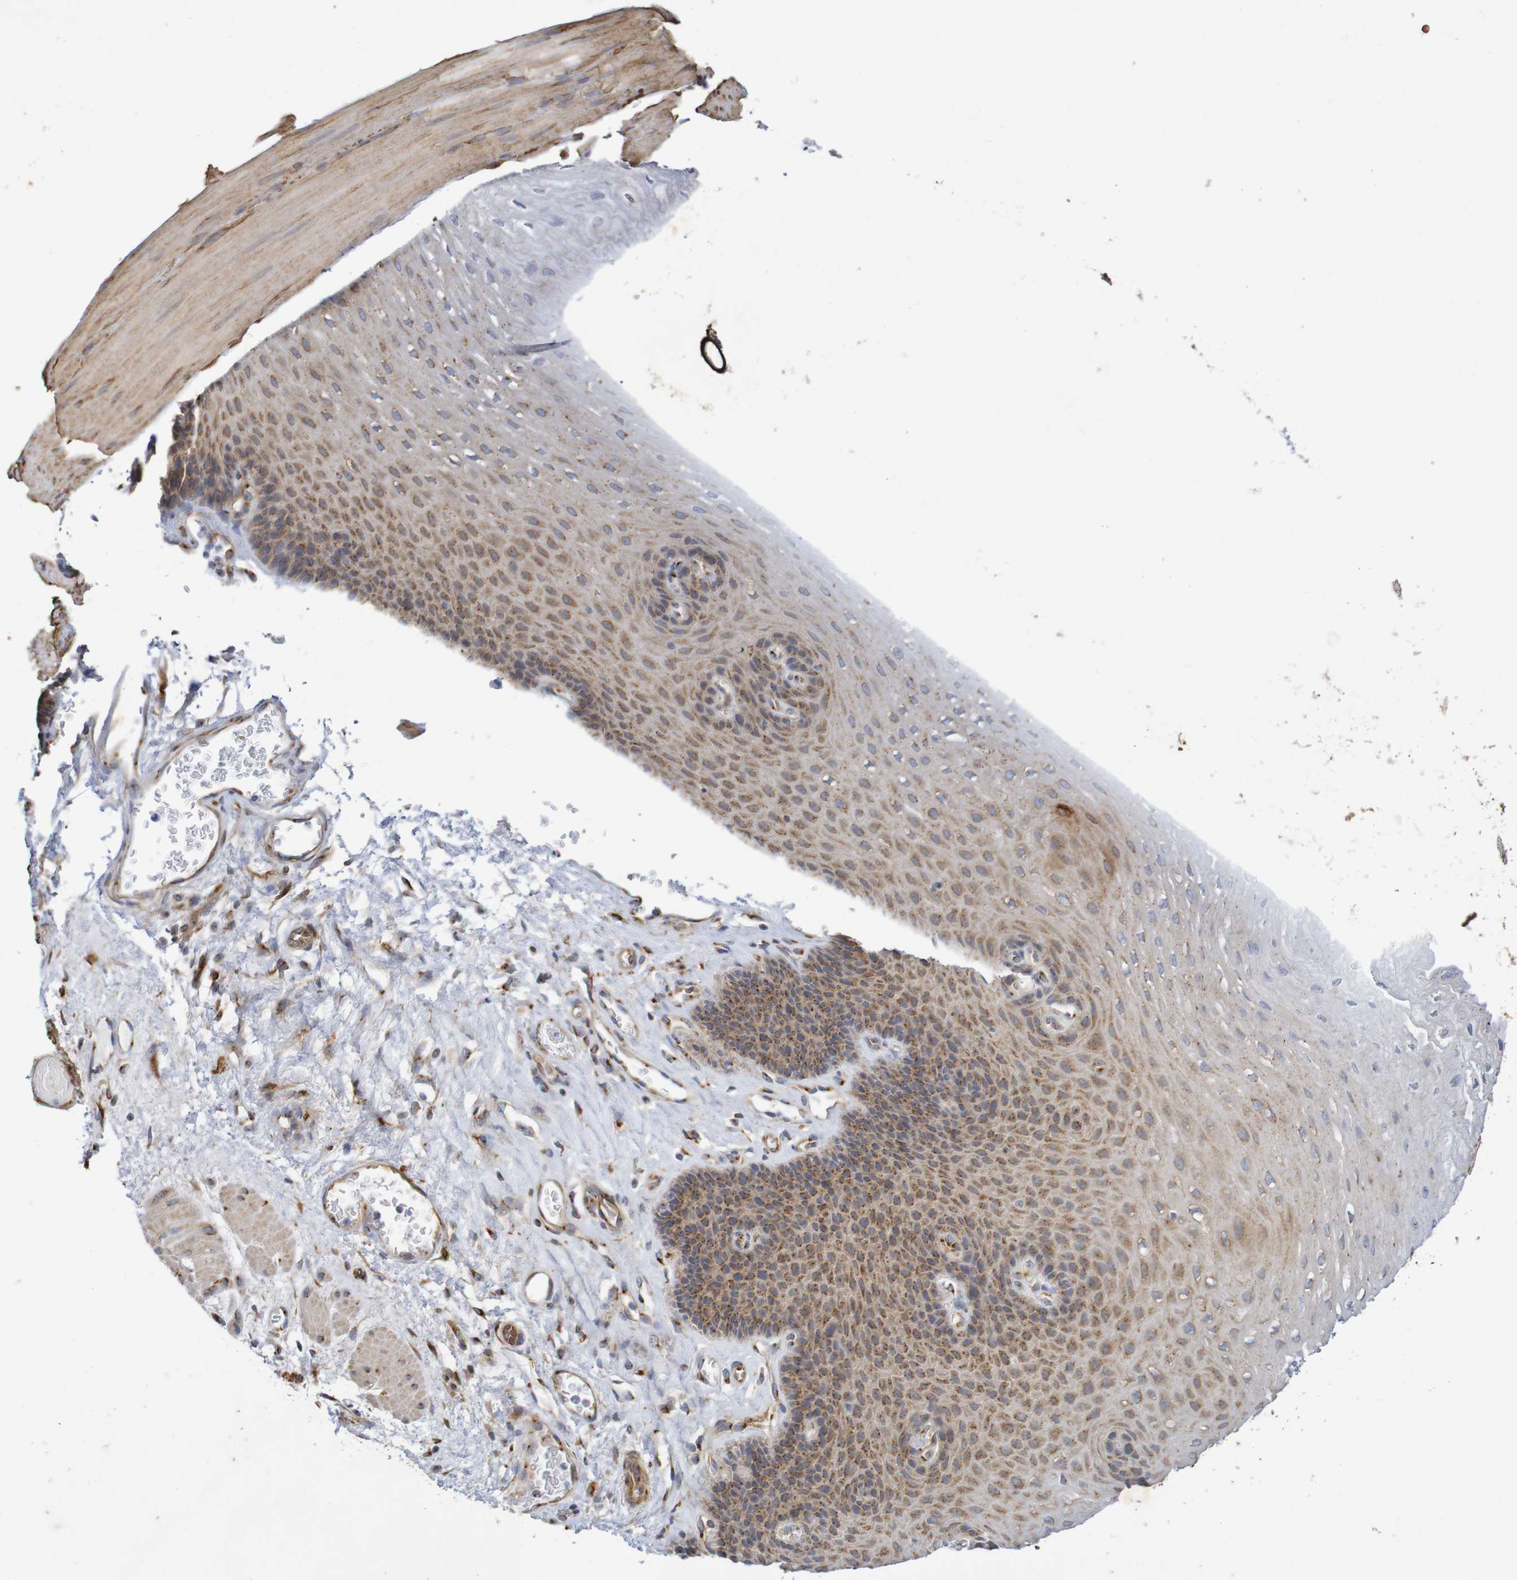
{"staining": {"intensity": "moderate", "quantity": "25%-75%", "location": "cytoplasmic/membranous"}, "tissue": "esophagus", "cell_type": "Squamous epithelial cells", "image_type": "normal", "snomed": [{"axis": "morphology", "description": "Normal tissue, NOS"}, {"axis": "topography", "description": "Esophagus"}], "caption": "Immunohistochemical staining of benign esophagus demonstrates moderate cytoplasmic/membranous protein staining in approximately 25%-75% of squamous epithelial cells. Immunohistochemistry (ihc) stains the protein in brown and the nuclei are stained blue.", "gene": "DCP2", "patient": {"sex": "female", "age": 72}}